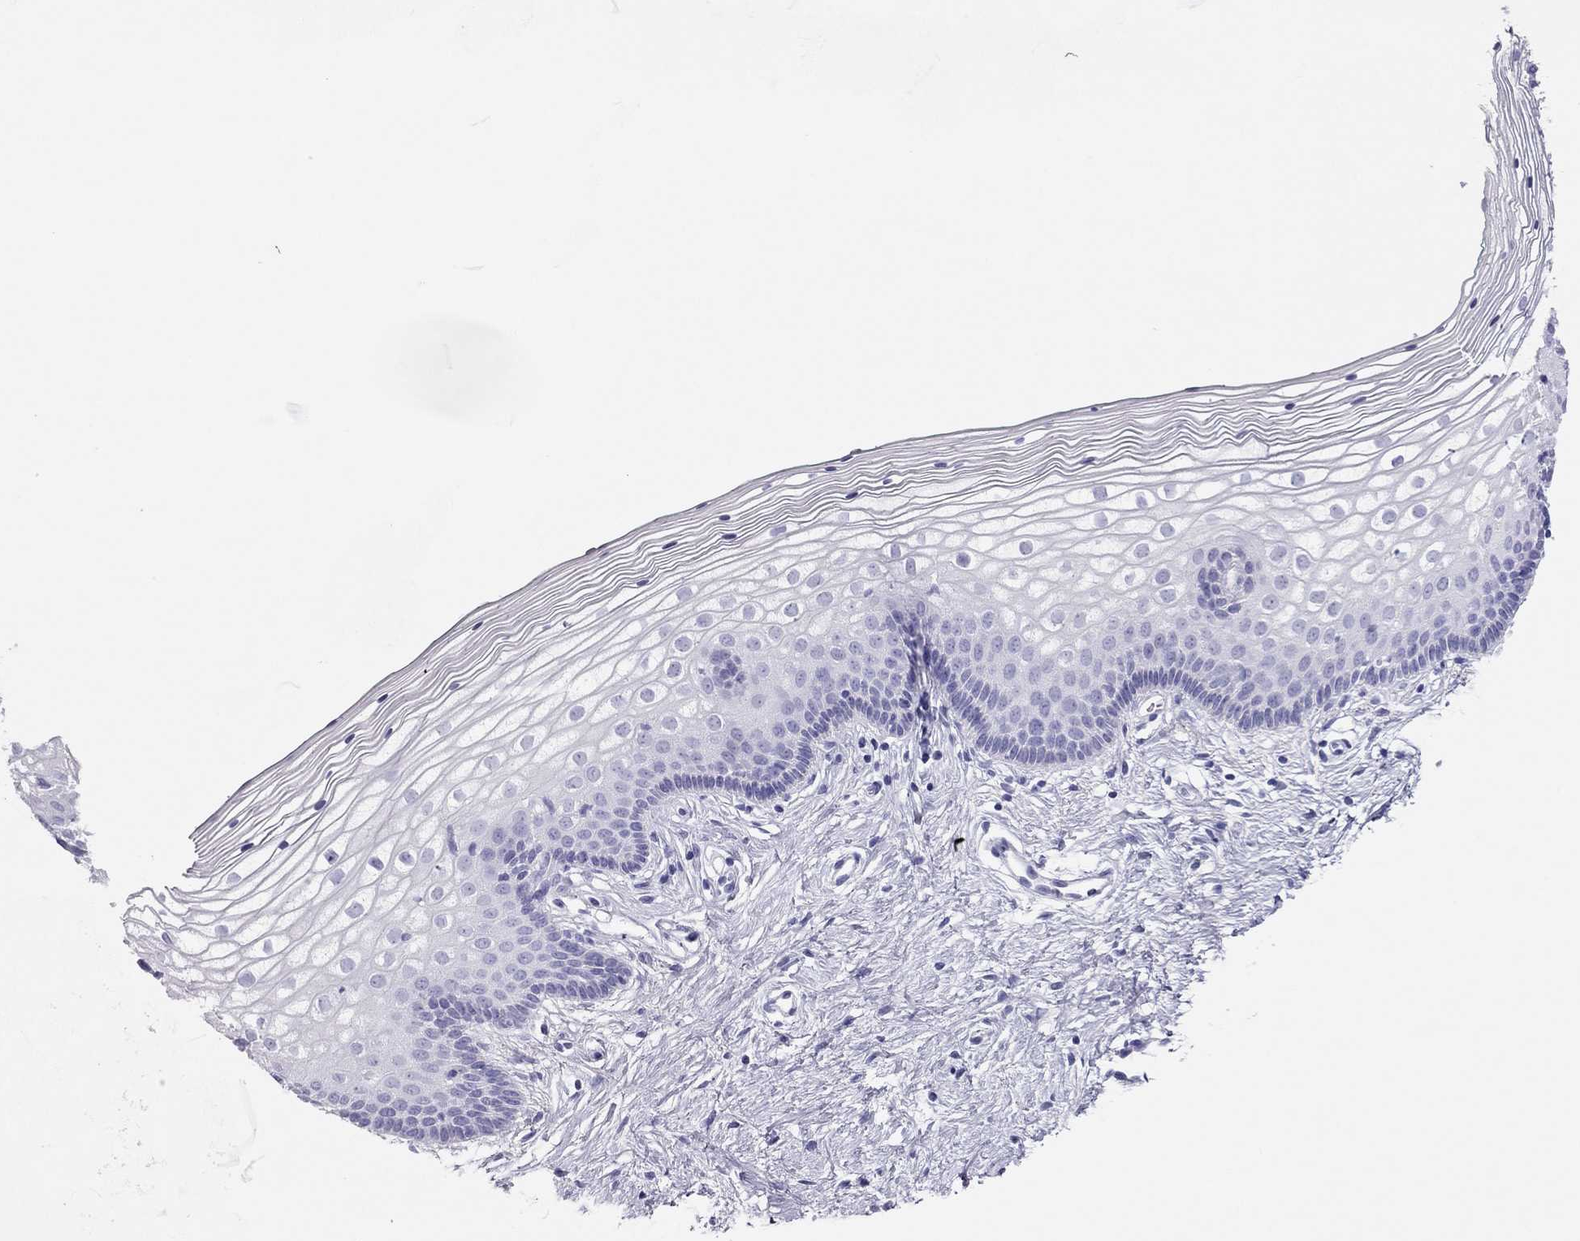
{"staining": {"intensity": "negative", "quantity": "none", "location": "none"}, "tissue": "vagina", "cell_type": "Squamous epithelial cells", "image_type": "normal", "snomed": [{"axis": "morphology", "description": "Normal tissue, NOS"}, {"axis": "topography", "description": "Vagina"}], "caption": "High power microscopy photomicrograph of an immunohistochemistry micrograph of unremarkable vagina, revealing no significant expression in squamous epithelial cells. Nuclei are stained in blue.", "gene": "TSHB", "patient": {"sex": "female", "age": 36}}